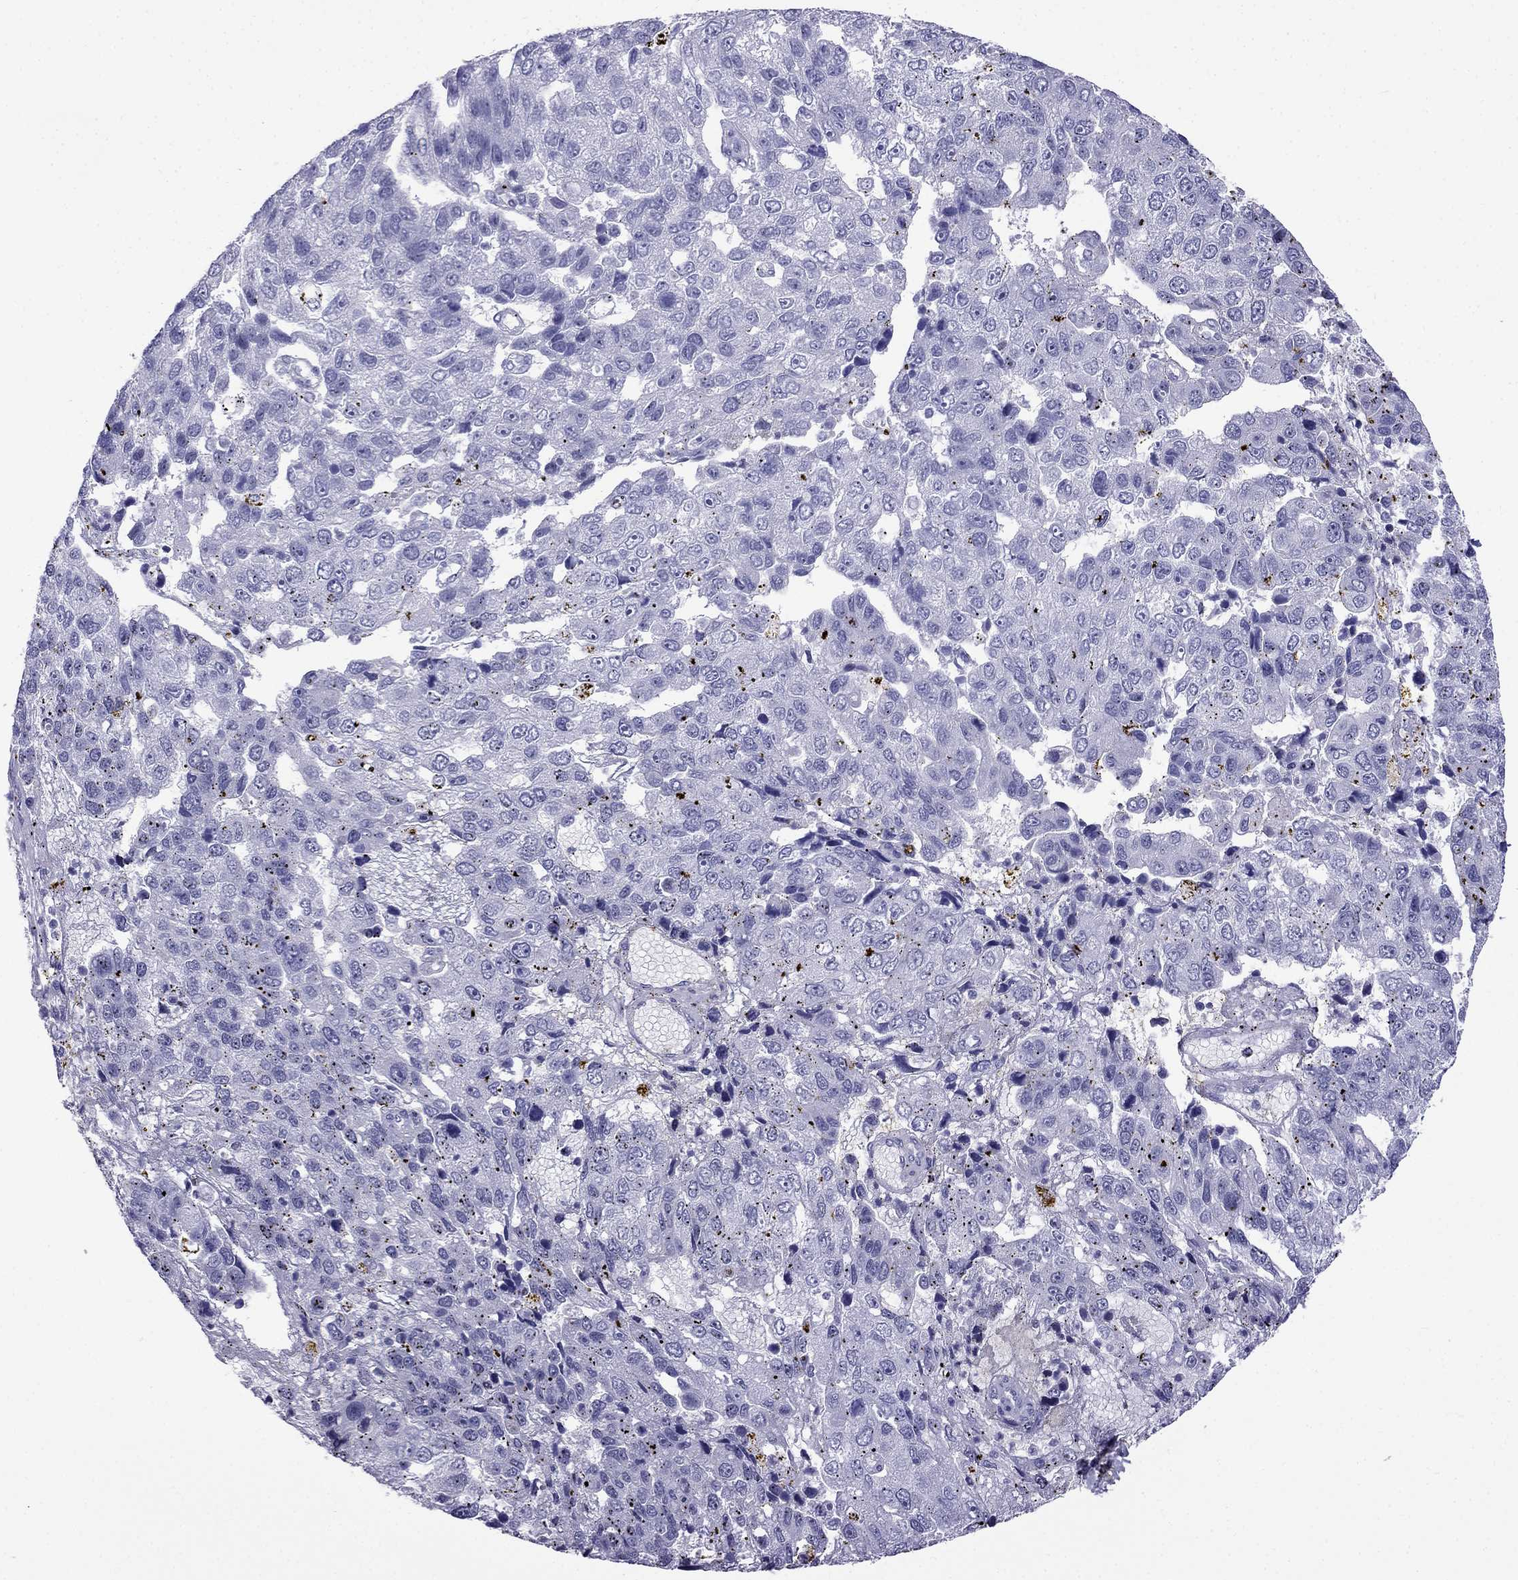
{"staining": {"intensity": "negative", "quantity": "none", "location": "none"}, "tissue": "pancreatic cancer", "cell_type": "Tumor cells", "image_type": "cancer", "snomed": [{"axis": "morphology", "description": "Adenocarcinoma, NOS"}, {"axis": "topography", "description": "Pancreas"}], "caption": "Human pancreatic adenocarcinoma stained for a protein using immunohistochemistry (IHC) demonstrates no positivity in tumor cells.", "gene": "SCNN1D", "patient": {"sex": "female", "age": 61}}